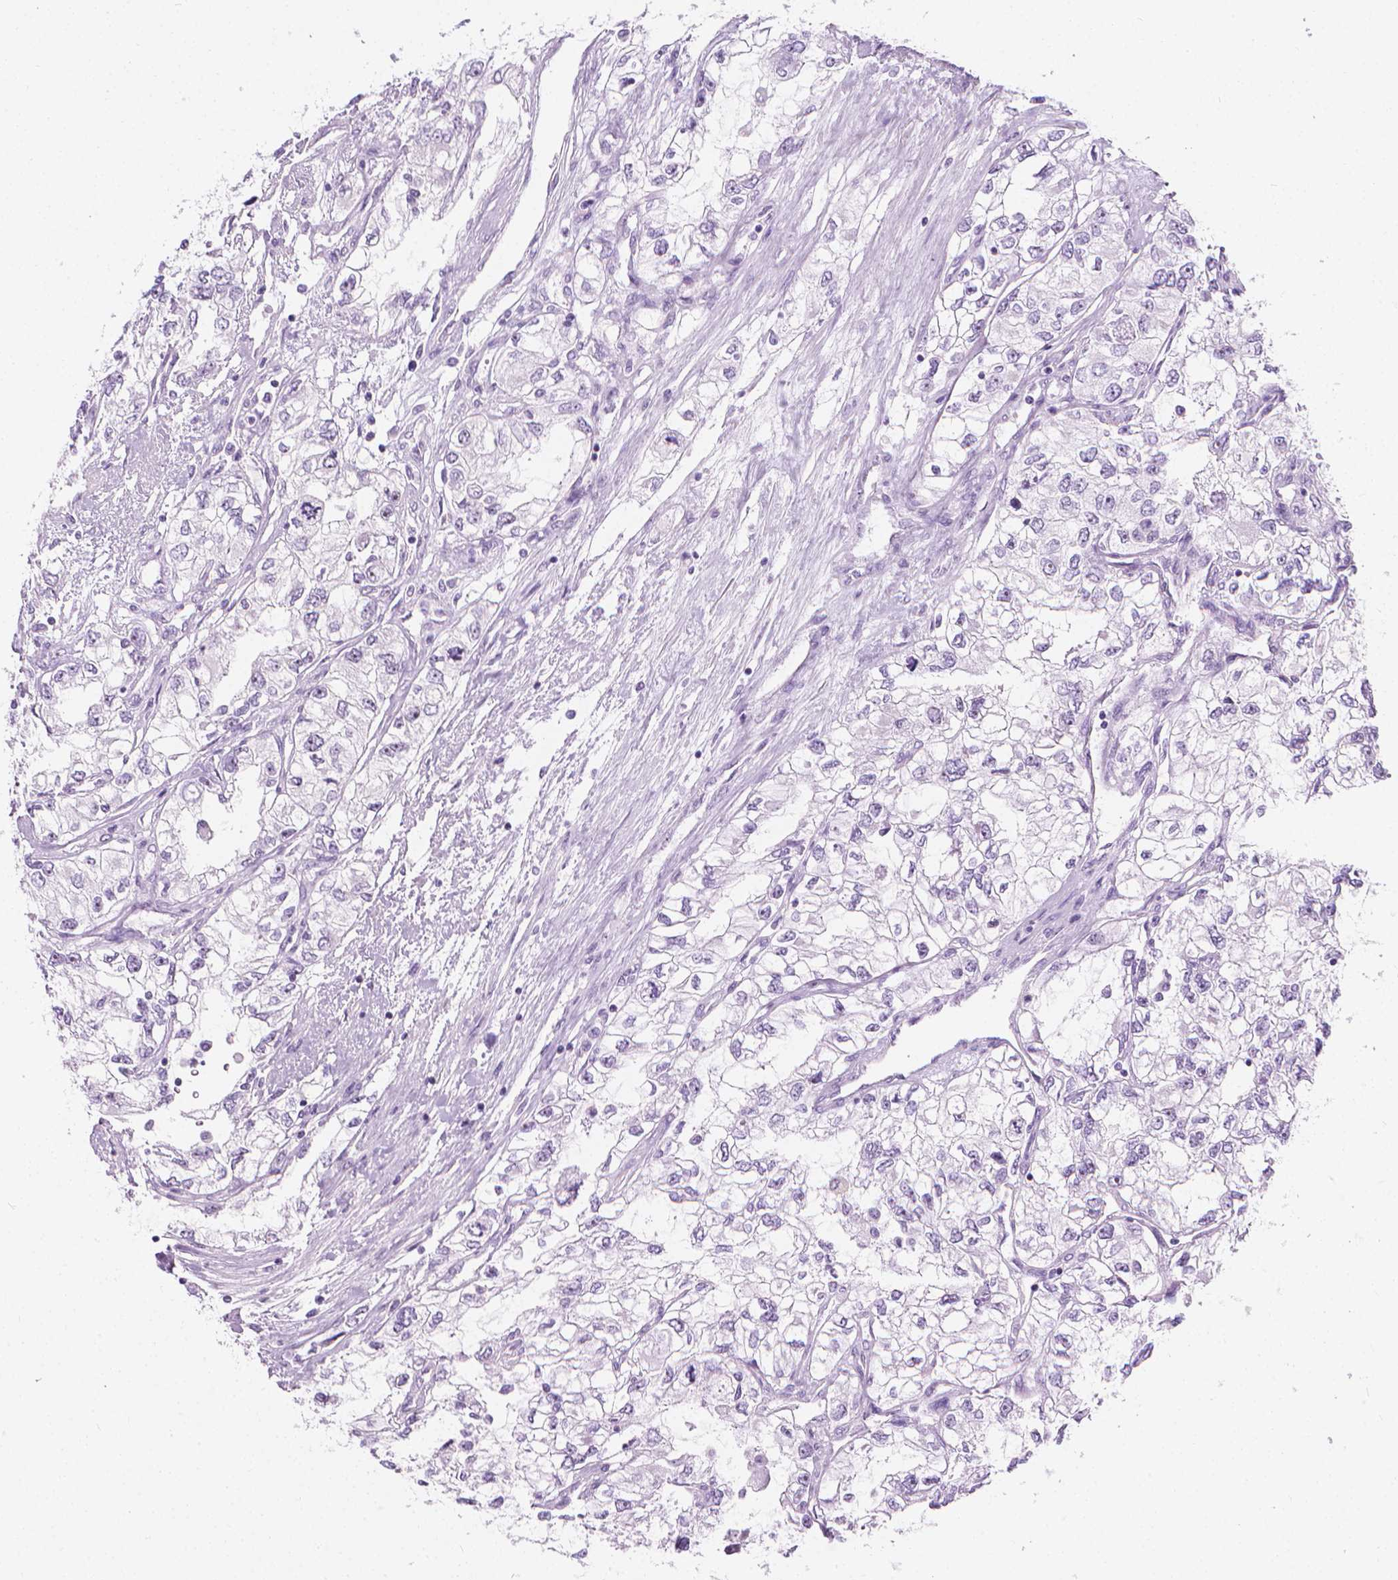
{"staining": {"intensity": "negative", "quantity": "none", "location": "none"}, "tissue": "renal cancer", "cell_type": "Tumor cells", "image_type": "cancer", "snomed": [{"axis": "morphology", "description": "Adenocarcinoma, NOS"}, {"axis": "topography", "description": "Kidney"}], "caption": "Tumor cells are negative for brown protein staining in adenocarcinoma (renal).", "gene": "NOL7", "patient": {"sex": "female", "age": 59}}